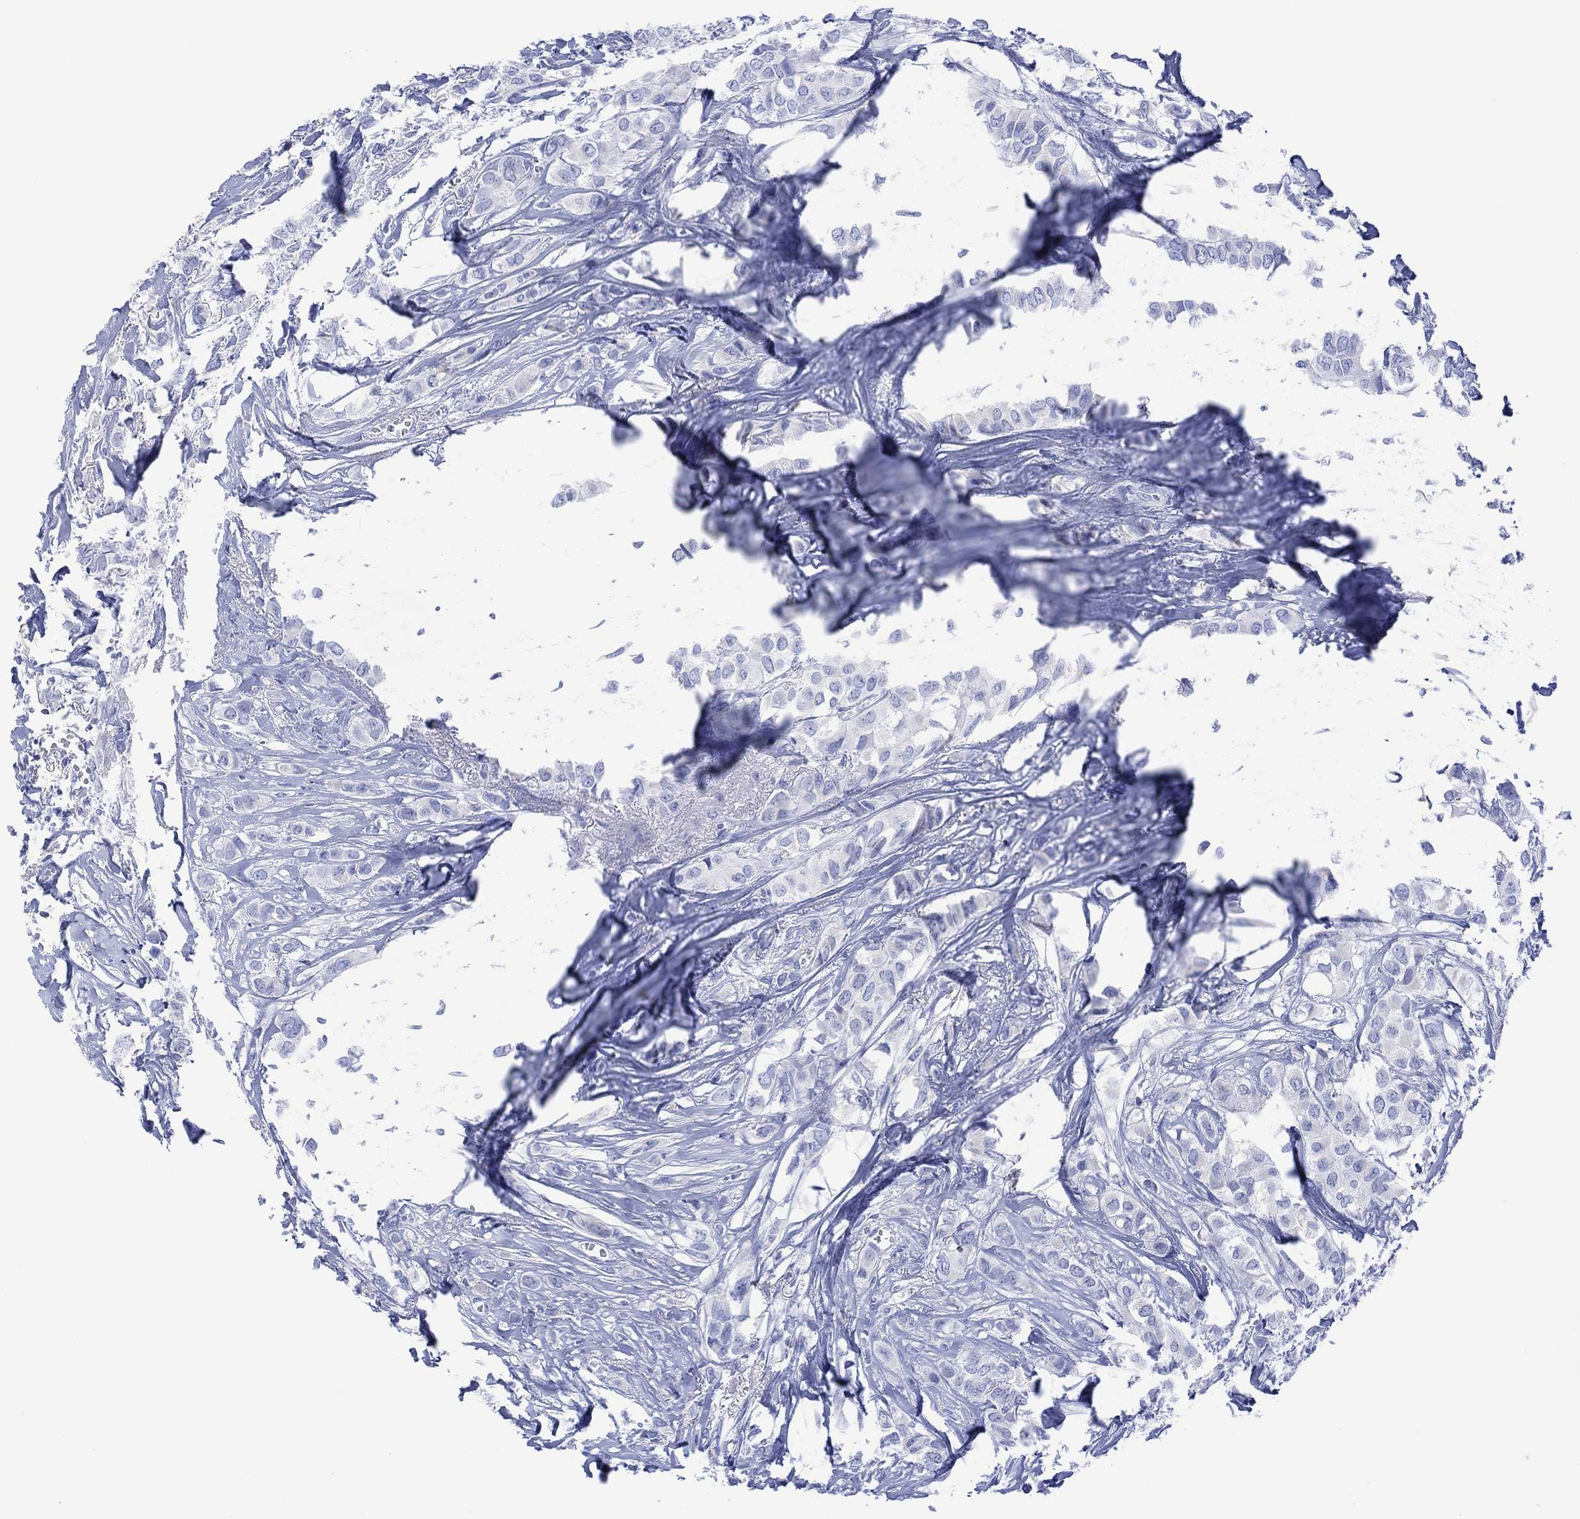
{"staining": {"intensity": "negative", "quantity": "none", "location": "none"}, "tissue": "breast cancer", "cell_type": "Tumor cells", "image_type": "cancer", "snomed": [{"axis": "morphology", "description": "Duct carcinoma"}, {"axis": "topography", "description": "Breast"}], "caption": "The histopathology image shows no significant expression in tumor cells of intraductal carcinoma (breast).", "gene": "DPP4", "patient": {"sex": "female", "age": 85}}